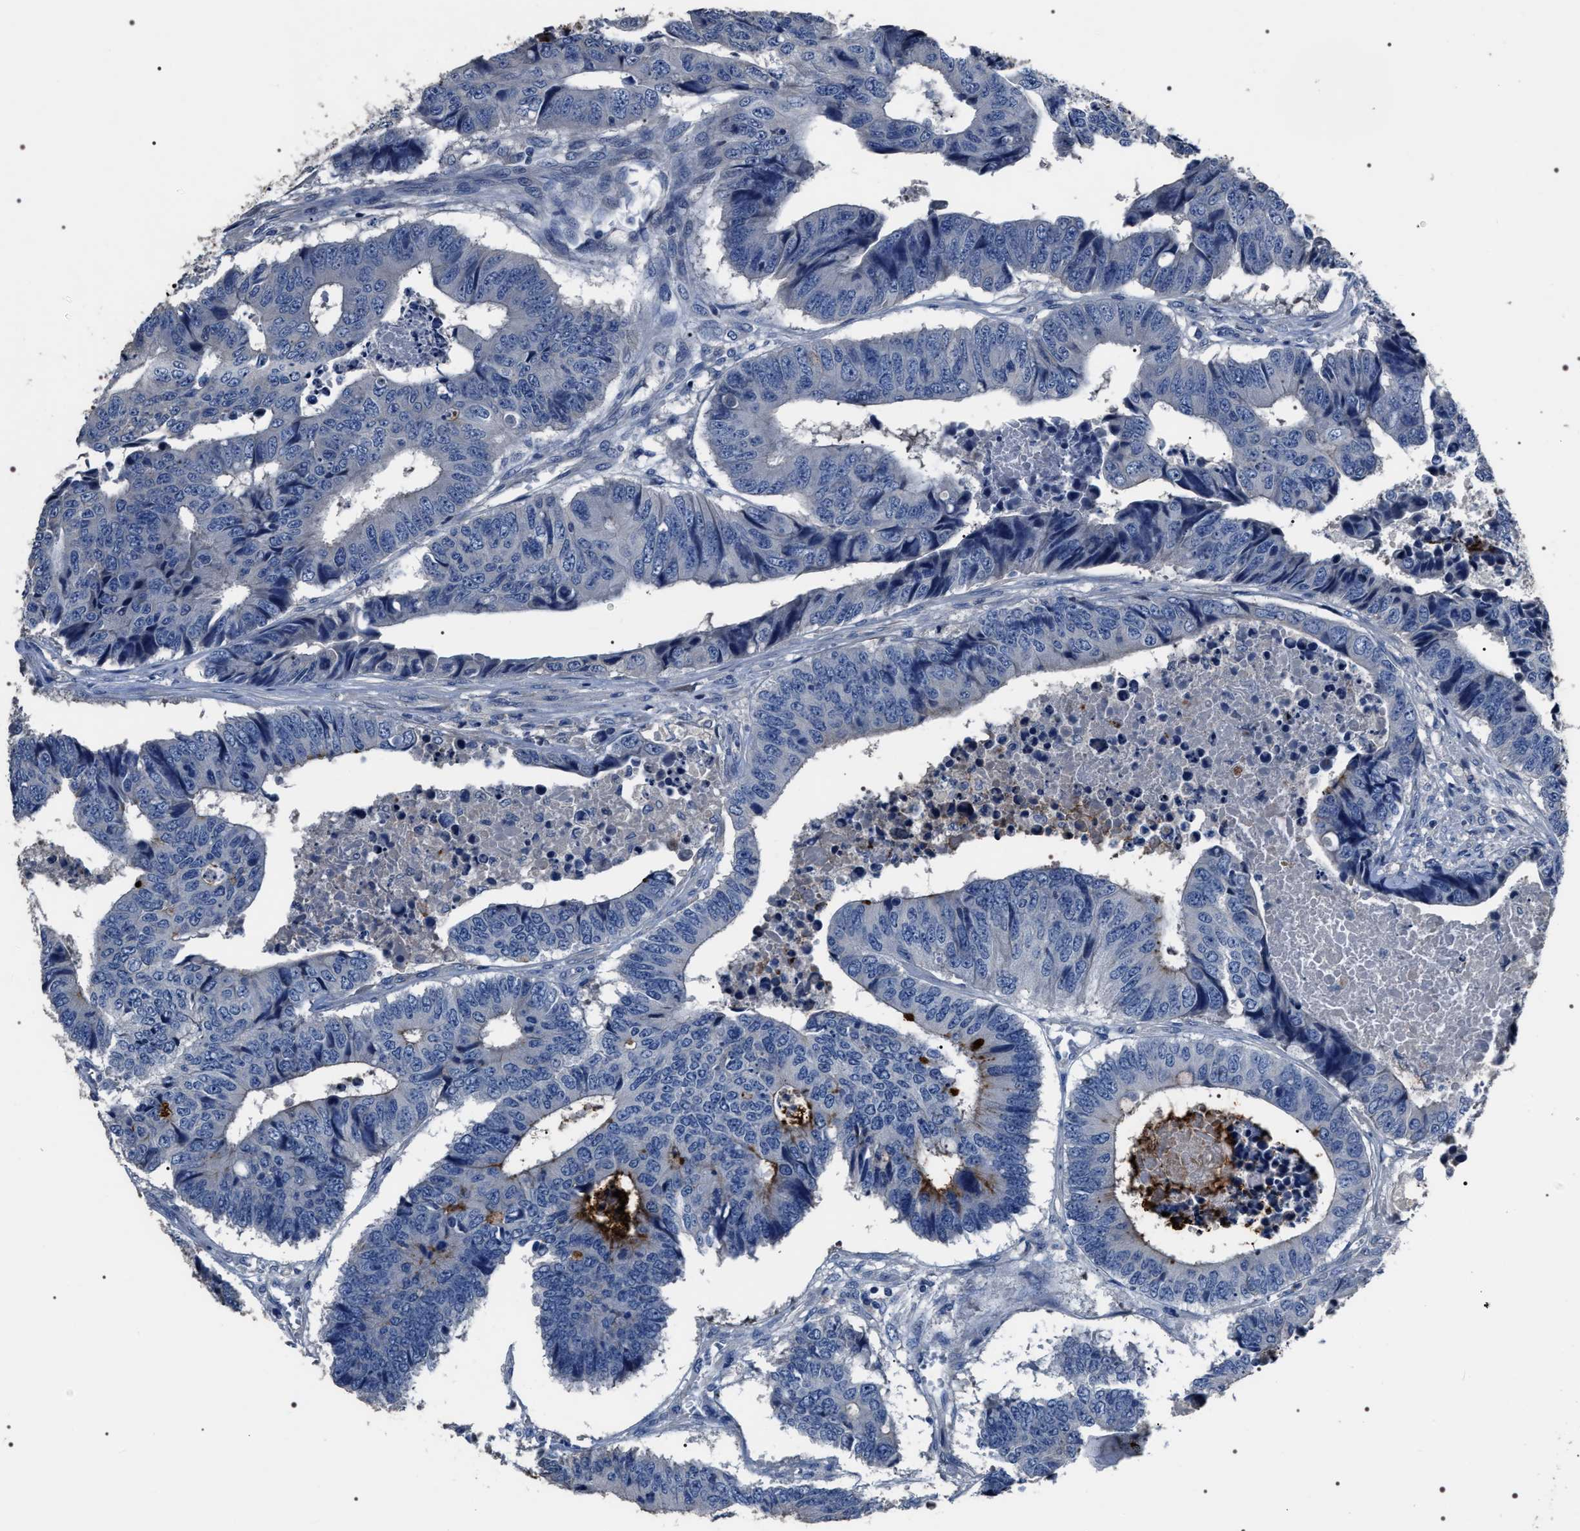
{"staining": {"intensity": "negative", "quantity": "none", "location": "none"}, "tissue": "colorectal cancer", "cell_type": "Tumor cells", "image_type": "cancer", "snomed": [{"axis": "morphology", "description": "Adenocarcinoma, NOS"}, {"axis": "topography", "description": "Rectum"}], "caption": "A micrograph of colorectal adenocarcinoma stained for a protein shows no brown staining in tumor cells.", "gene": "TRIM54", "patient": {"sex": "male", "age": 84}}